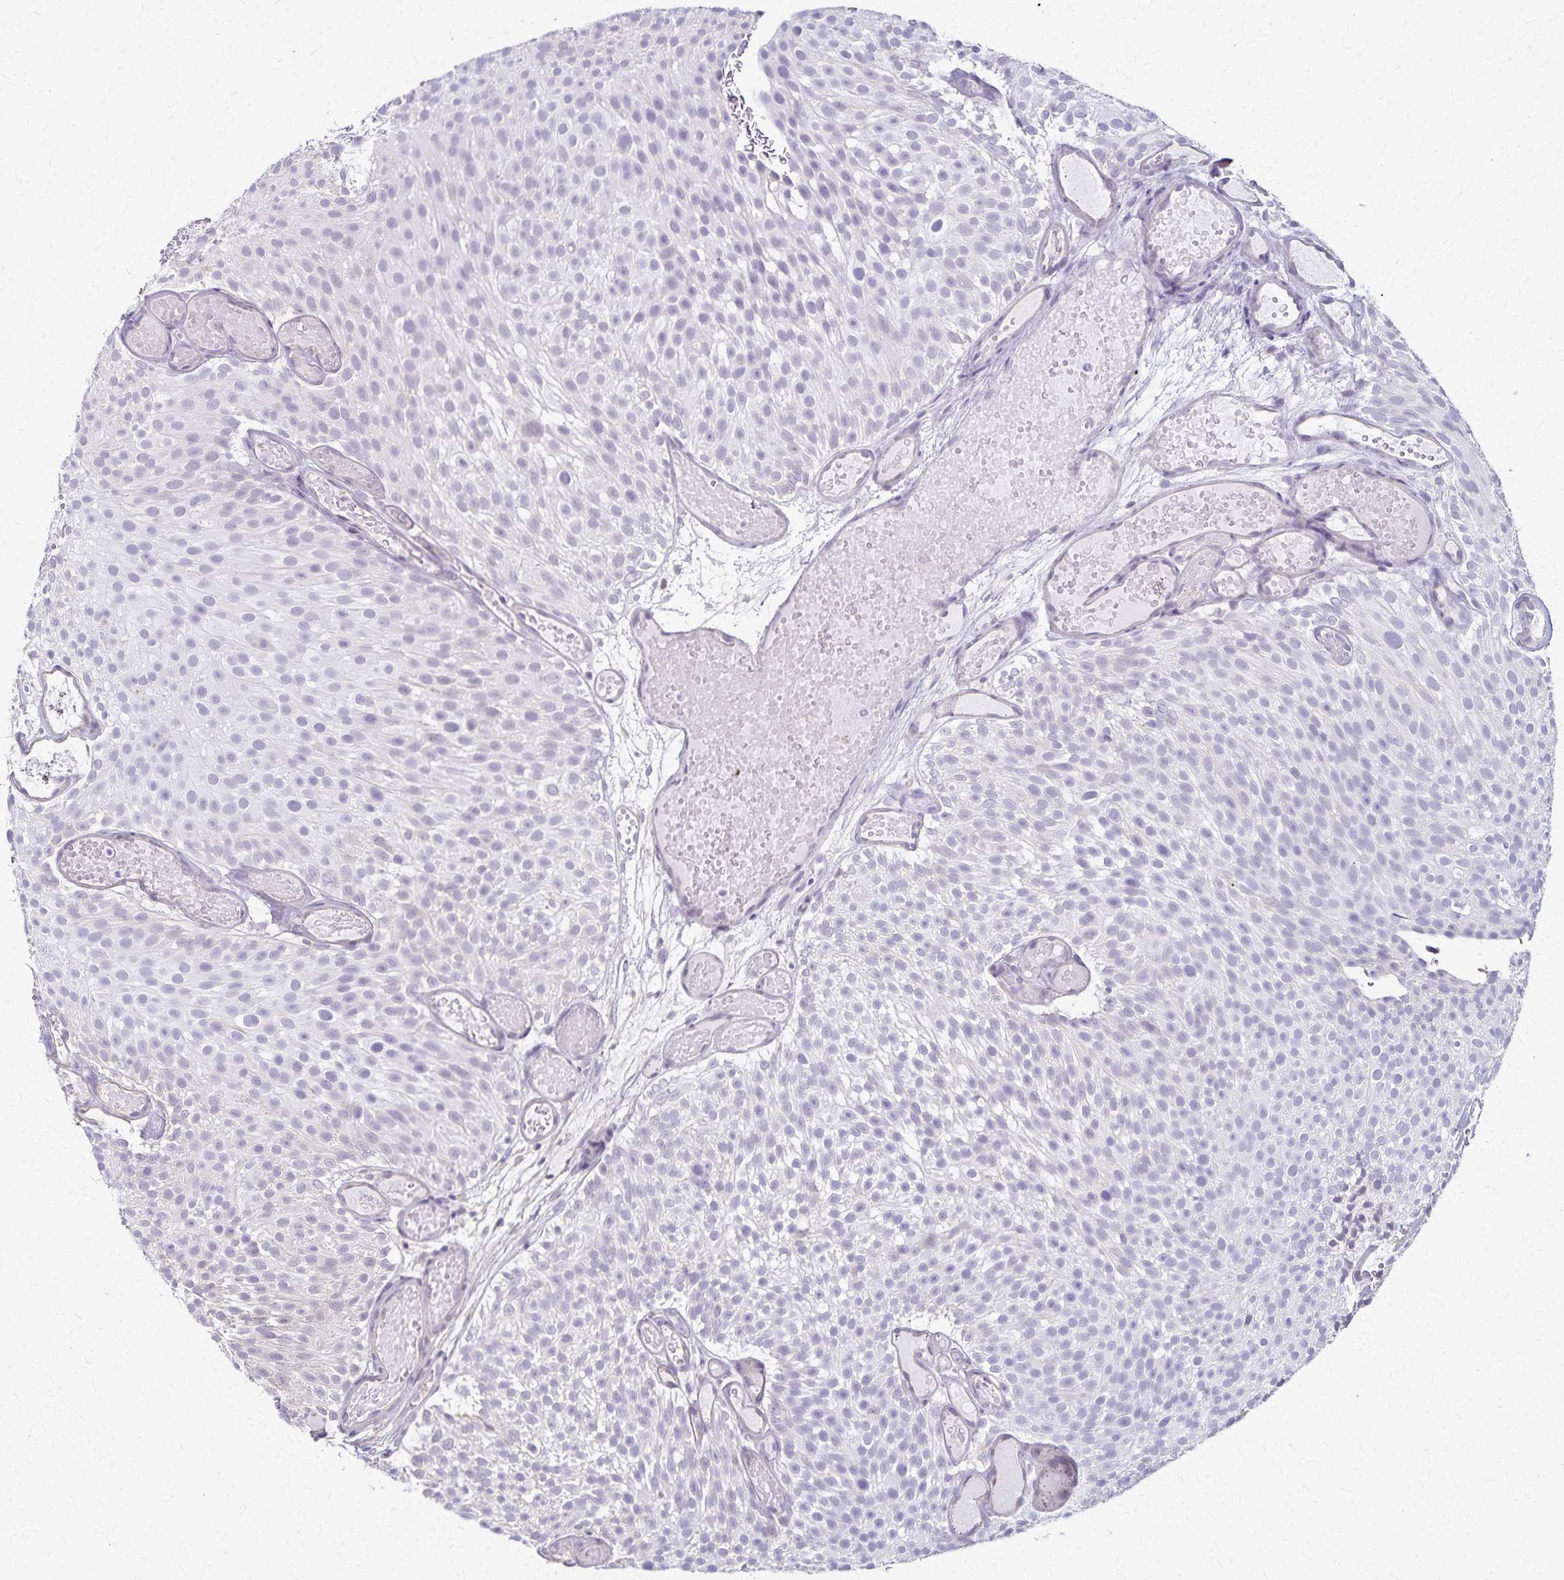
{"staining": {"intensity": "negative", "quantity": "none", "location": "none"}, "tissue": "urothelial cancer", "cell_type": "Tumor cells", "image_type": "cancer", "snomed": [{"axis": "morphology", "description": "Urothelial carcinoma, Low grade"}, {"axis": "topography", "description": "Urinary bladder"}], "caption": "This is an immunohistochemistry image of low-grade urothelial carcinoma. There is no expression in tumor cells.", "gene": "KISS1", "patient": {"sex": "male", "age": 78}}